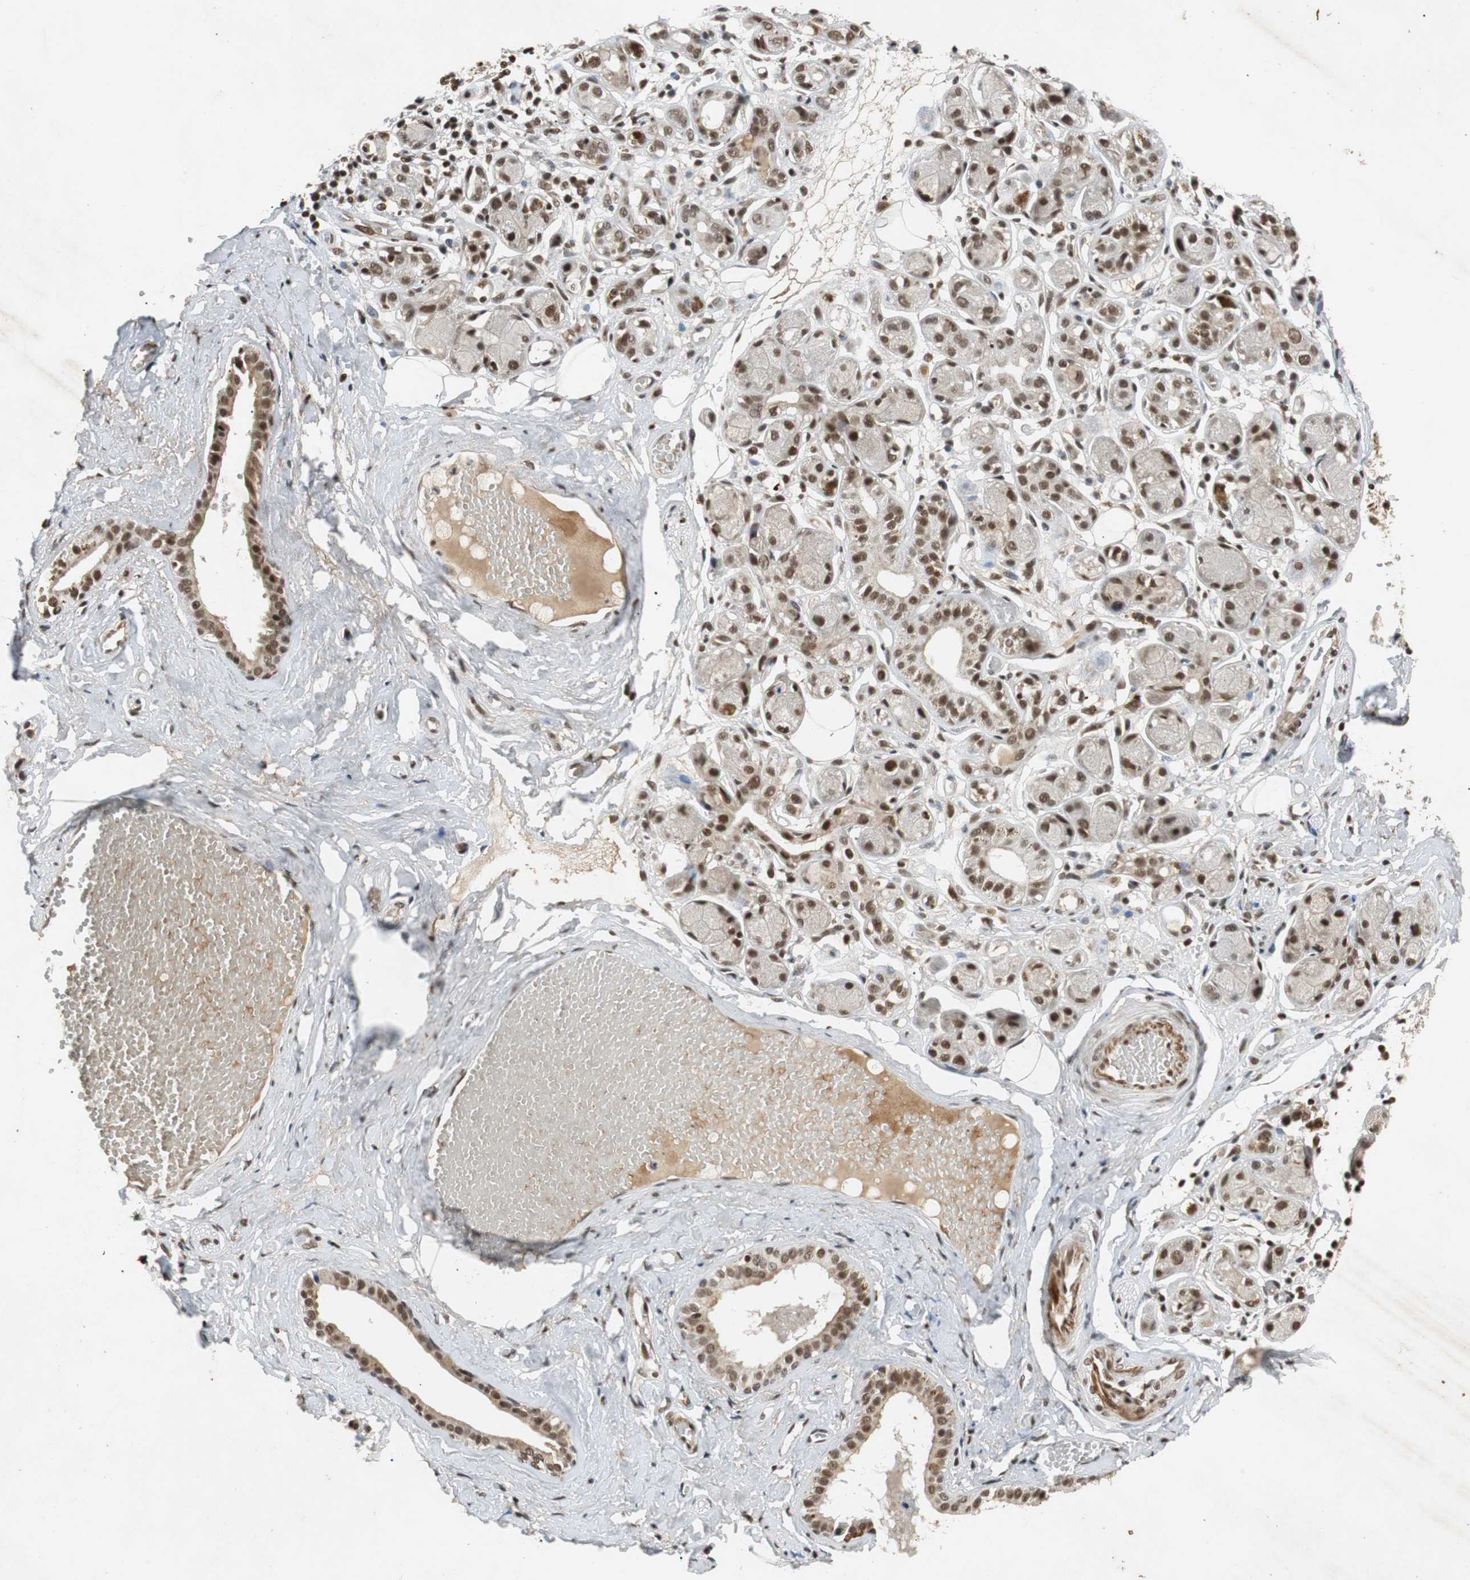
{"staining": {"intensity": "moderate", "quantity": ">75%", "location": "nuclear"}, "tissue": "adipose tissue", "cell_type": "Adipocytes", "image_type": "normal", "snomed": [{"axis": "morphology", "description": "Normal tissue, NOS"}, {"axis": "morphology", "description": "Inflammation, NOS"}, {"axis": "topography", "description": "Vascular tissue"}, {"axis": "topography", "description": "Salivary gland"}], "caption": "This micrograph reveals IHC staining of unremarkable adipose tissue, with medium moderate nuclear expression in approximately >75% of adipocytes.", "gene": "TAF5", "patient": {"sex": "female", "age": 75}}